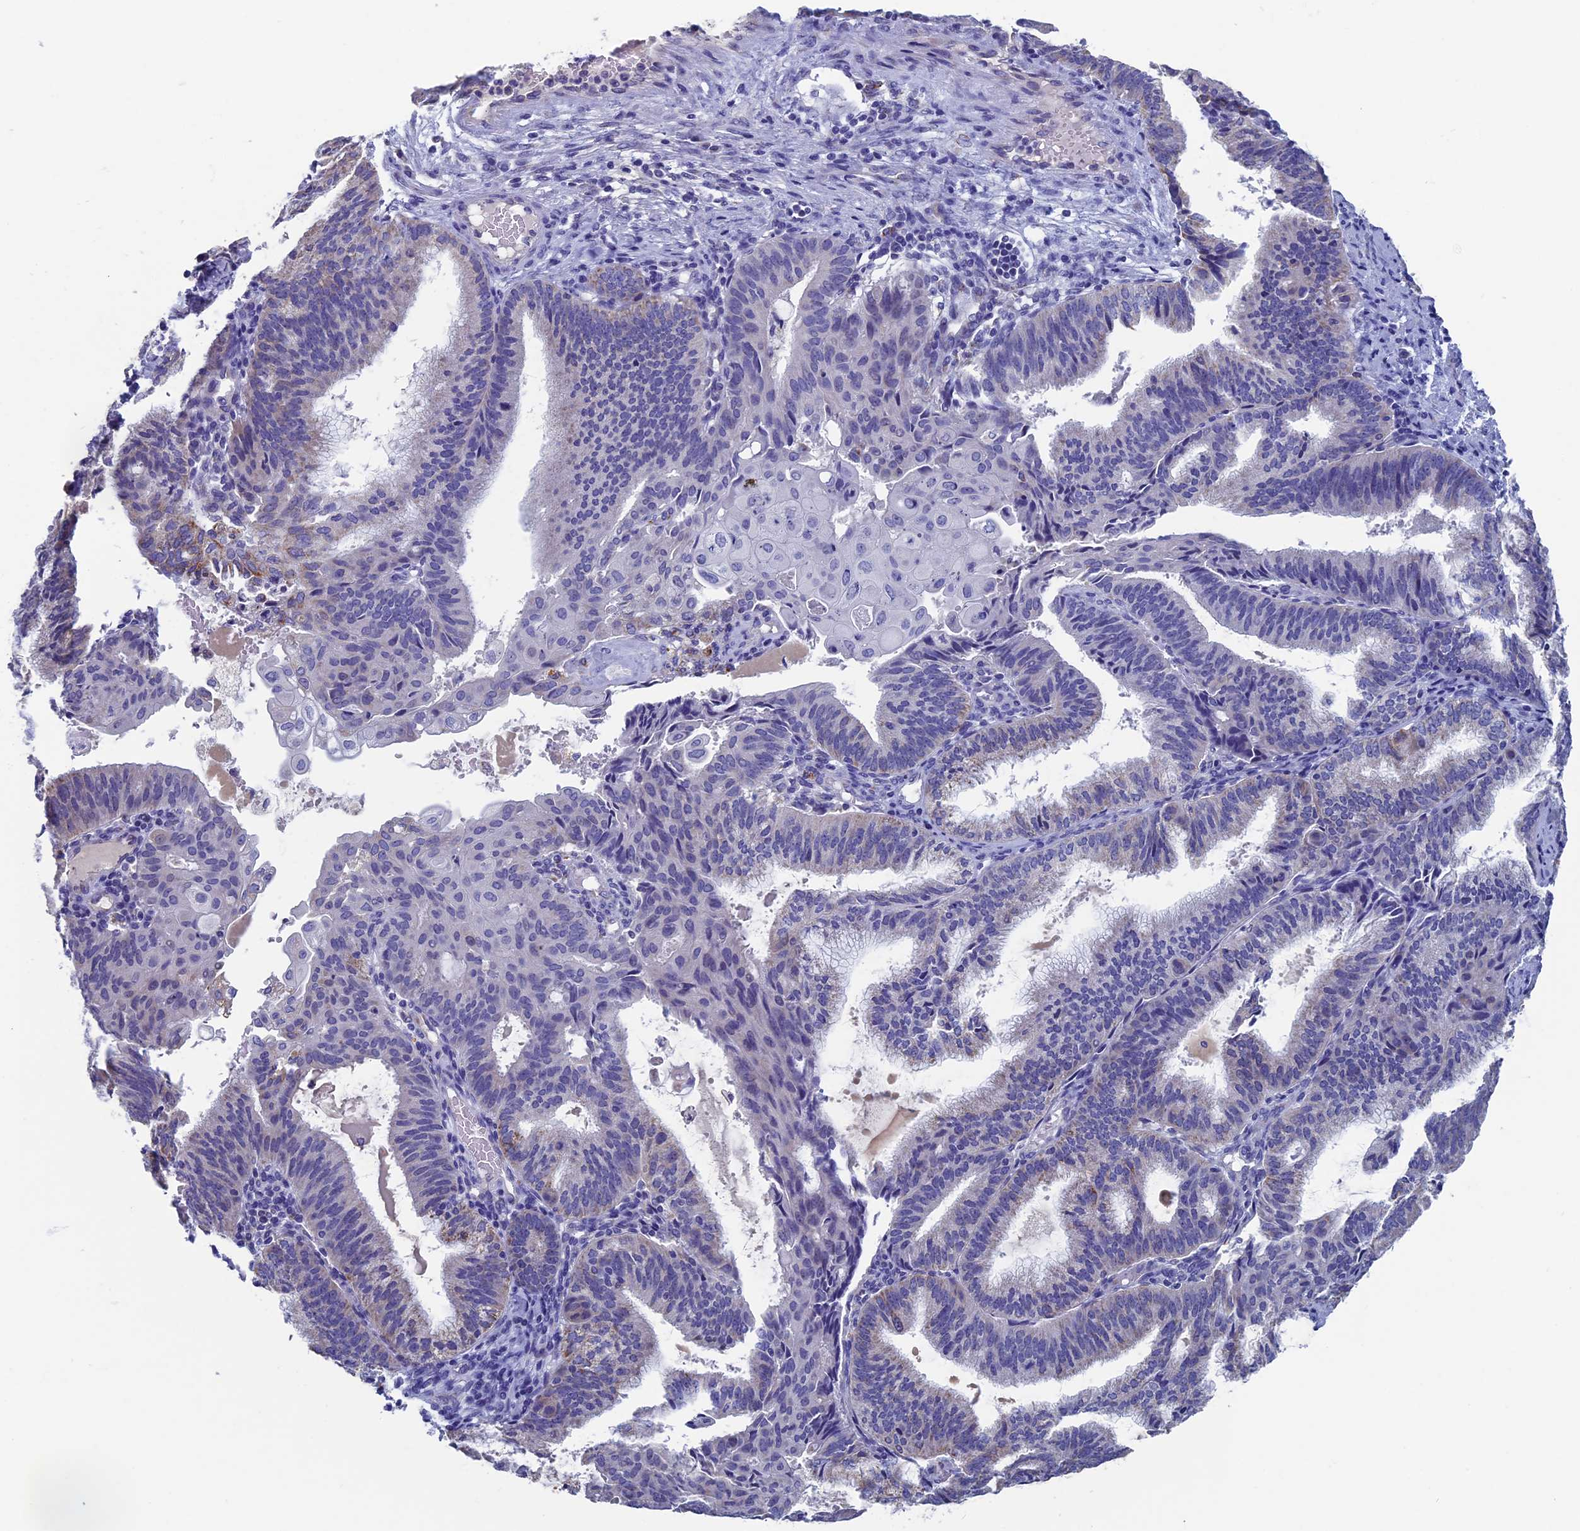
{"staining": {"intensity": "negative", "quantity": "none", "location": "none"}, "tissue": "endometrial cancer", "cell_type": "Tumor cells", "image_type": "cancer", "snomed": [{"axis": "morphology", "description": "Adenocarcinoma, NOS"}, {"axis": "topography", "description": "Endometrium"}], "caption": "This is a micrograph of immunohistochemistry staining of endometrial cancer (adenocarcinoma), which shows no staining in tumor cells.", "gene": "OAT", "patient": {"sex": "female", "age": 49}}